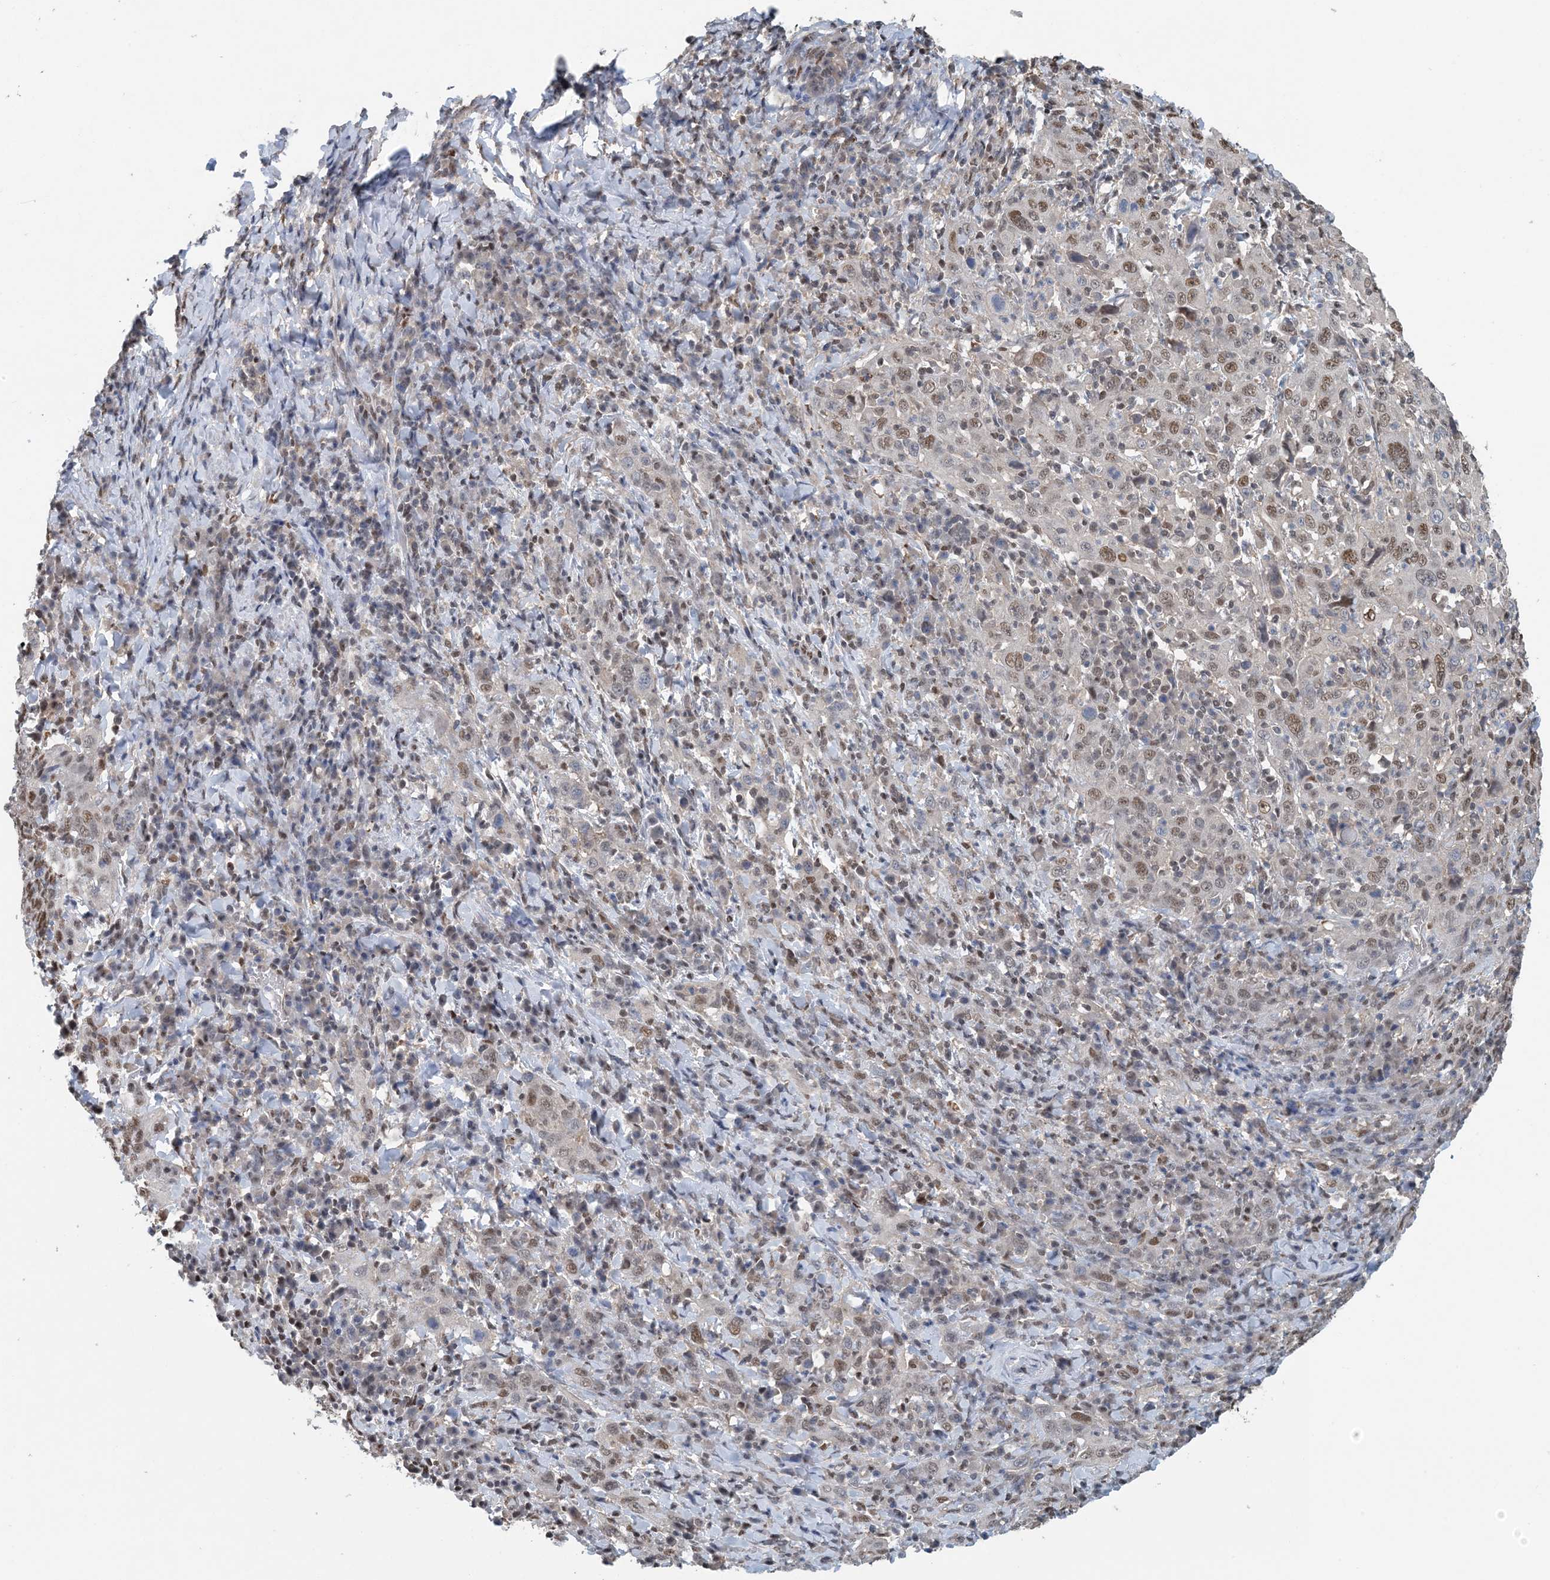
{"staining": {"intensity": "moderate", "quantity": ">75%", "location": "nuclear"}, "tissue": "cervical cancer", "cell_type": "Tumor cells", "image_type": "cancer", "snomed": [{"axis": "morphology", "description": "Squamous cell carcinoma, NOS"}, {"axis": "topography", "description": "Cervix"}], "caption": "Squamous cell carcinoma (cervical) stained for a protein demonstrates moderate nuclear positivity in tumor cells. The protein of interest is shown in brown color, while the nuclei are stained blue.", "gene": "HIKESHI", "patient": {"sex": "female", "age": 46}}